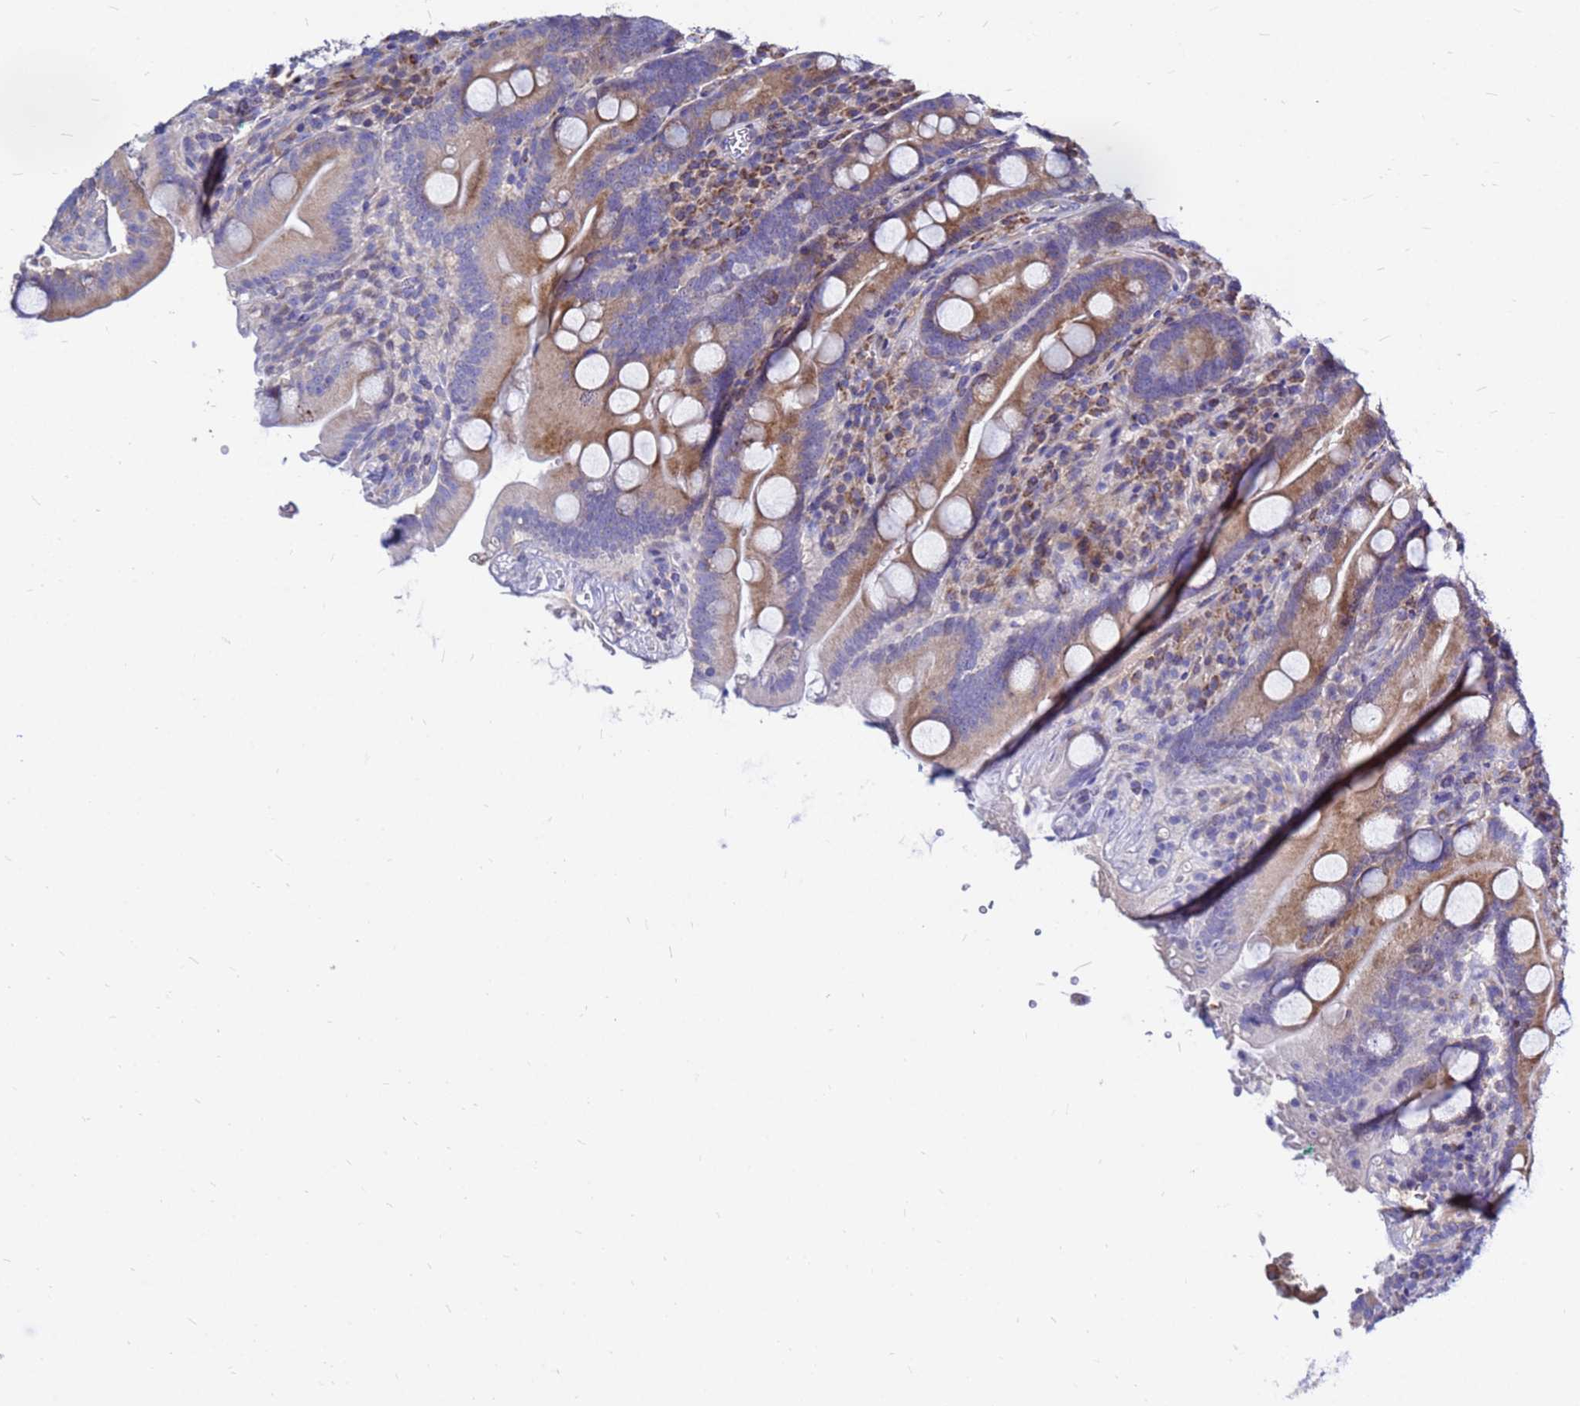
{"staining": {"intensity": "moderate", "quantity": "25%-75%", "location": "cytoplasmic/membranous"}, "tissue": "duodenum", "cell_type": "Glandular cells", "image_type": "normal", "snomed": [{"axis": "morphology", "description": "Normal tissue, NOS"}, {"axis": "topography", "description": "Duodenum"}], "caption": "Brown immunohistochemical staining in normal human duodenum demonstrates moderate cytoplasmic/membranous expression in about 25%-75% of glandular cells. Nuclei are stained in blue.", "gene": "MOB2", "patient": {"sex": "male", "age": 35}}